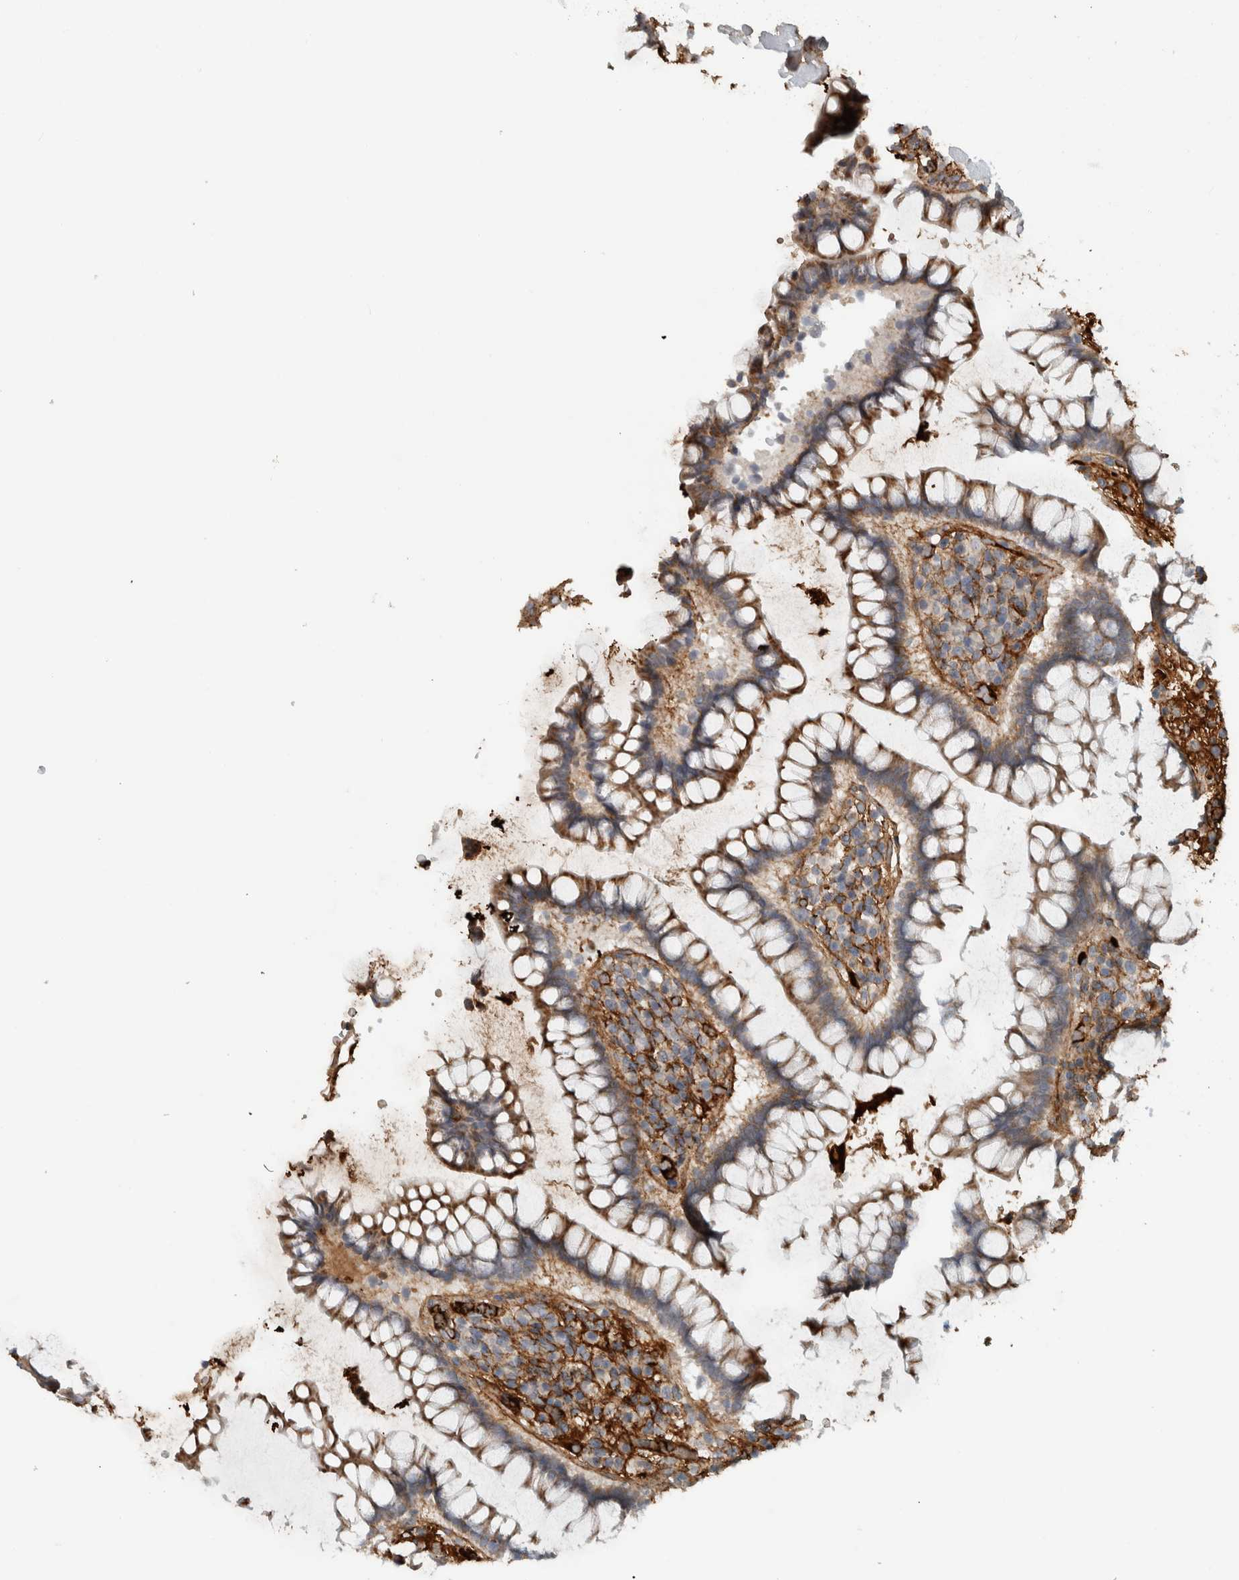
{"staining": {"intensity": "moderate", "quantity": ">75%", "location": "cytoplasmic/membranous"}, "tissue": "colon", "cell_type": "Endothelial cells", "image_type": "normal", "snomed": [{"axis": "morphology", "description": "Normal tissue, NOS"}, {"axis": "topography", "description": "Colon"}], "caption": "Protein staining shows moderate cytoplasmic/membranous staining in approximately >75% of endothelial cells in benign colon. (Stains: DAB in brown, nuclei in blue, Microscopy: brightfield microscopy at high magnification).", "gene": "FN1", "patient": {"sex": "female", "age": 79}}